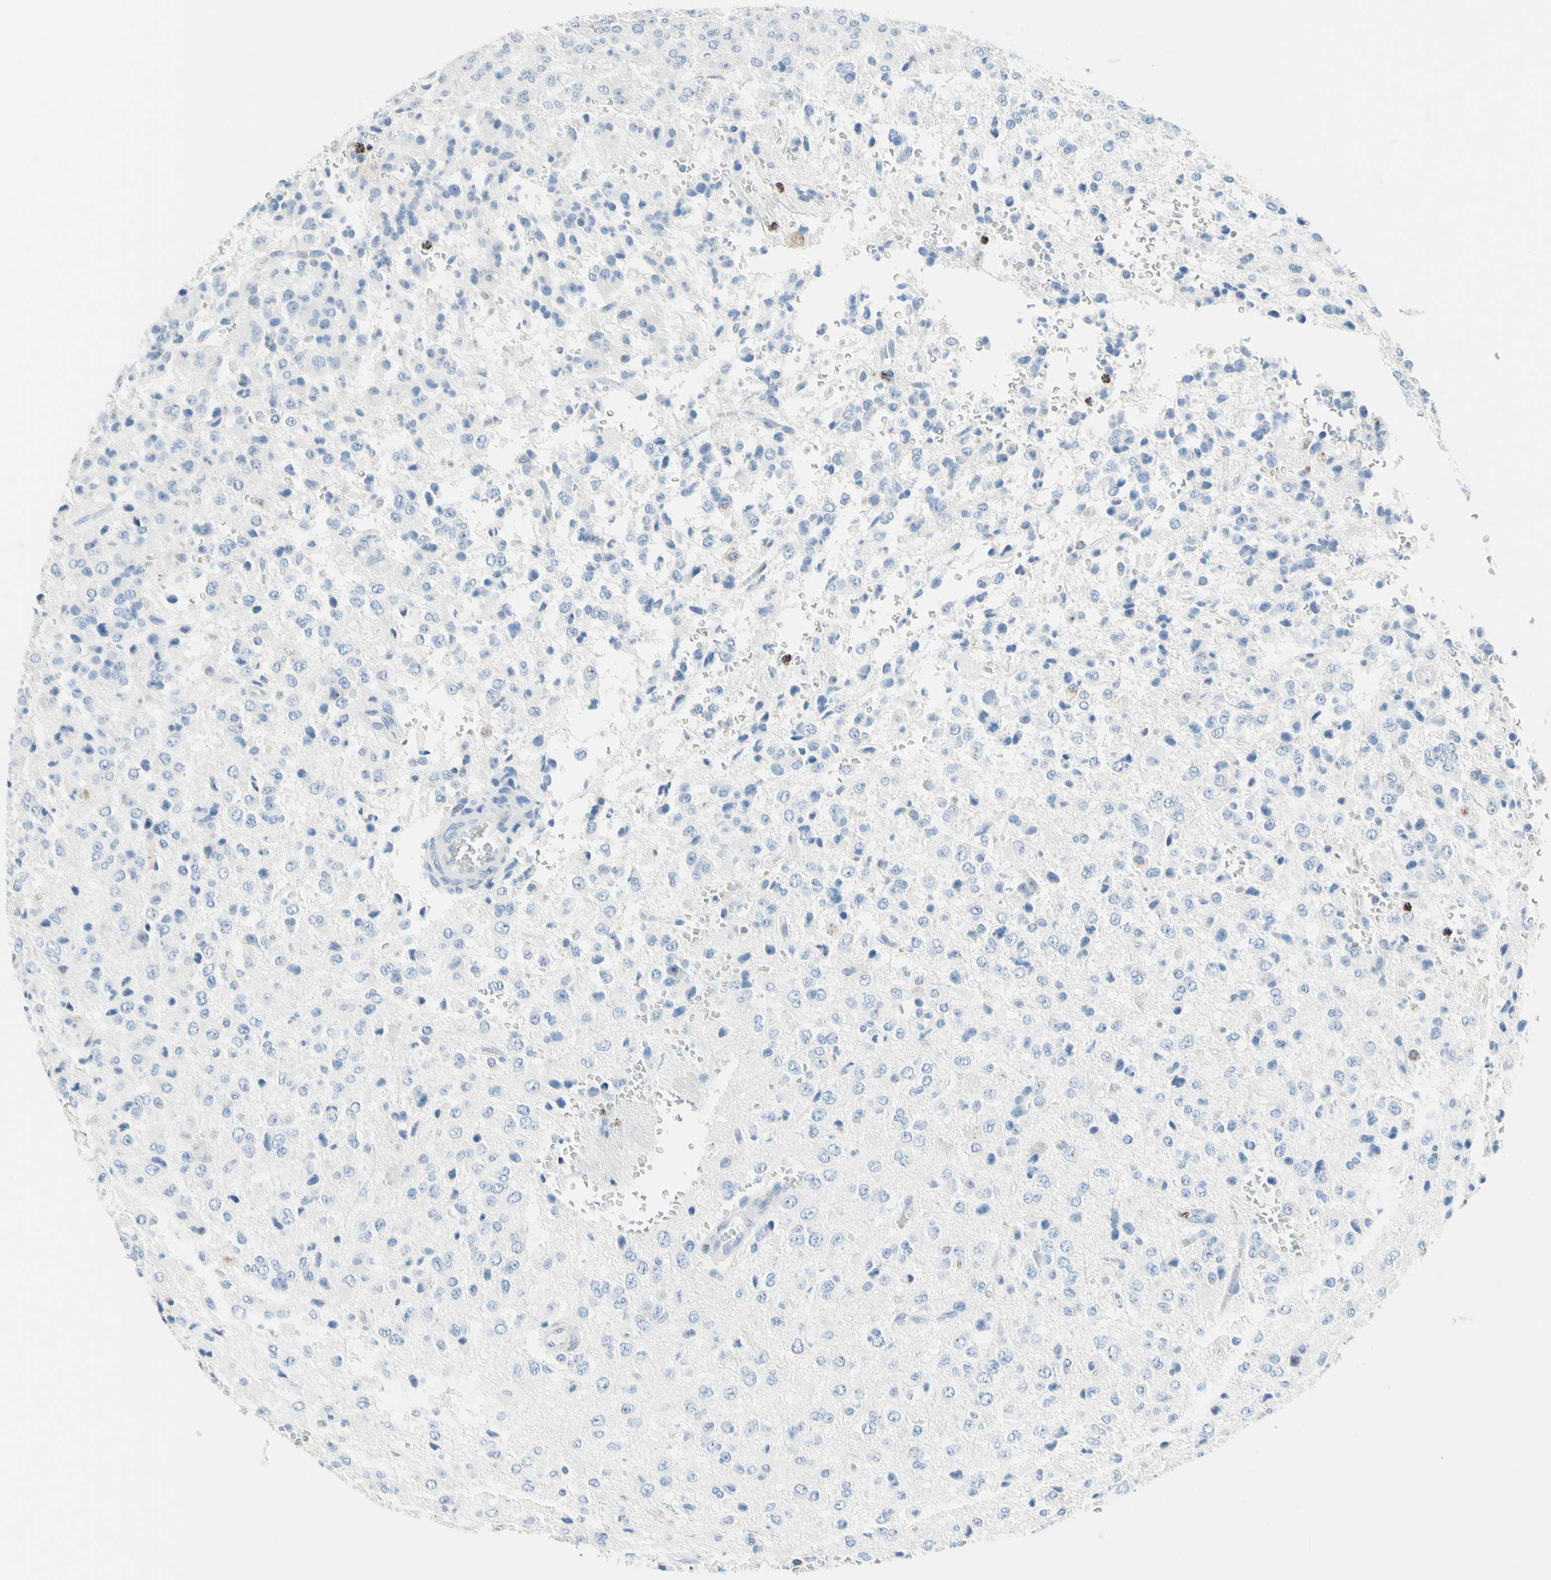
{"staining": {"intensity": "negative", "quantity": "none", "location": "none"}, "tissue": "glioma", "cell_type": "Tumor cells", "image_type": "cancer", "snomed": [{"axis": "morphology", "description": "Glioma, malignant, High grade"}, {"axis": "topography", "description": "pancreas cauda"}], "caption": "There is no significant expression in tumor cells of glioma.", "gene": "CYSLTR1", "patient": {"sex": "male", "age": 60}}